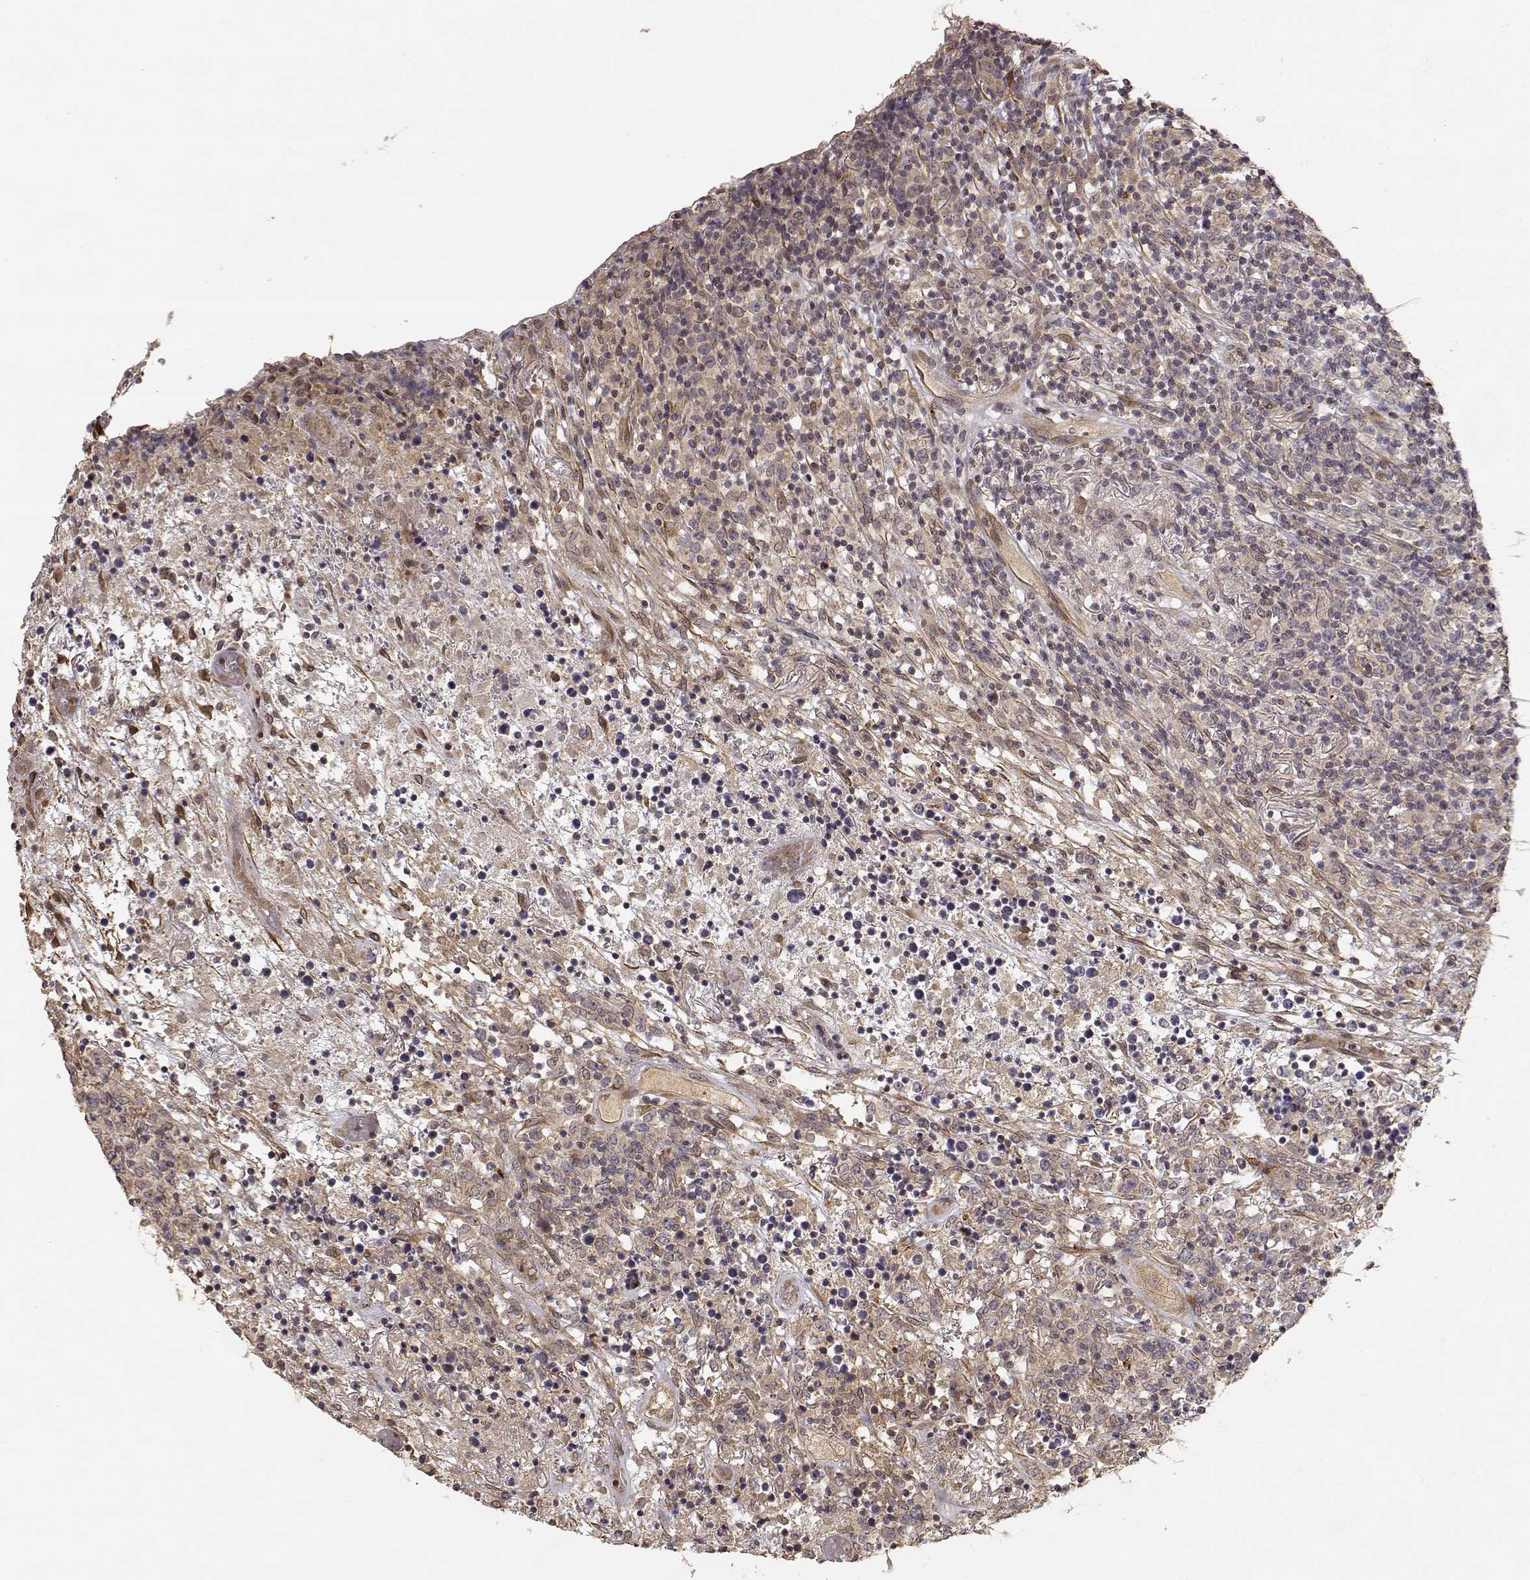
{"staining": {"intensity": "weak", "quantity": ">75%", "location": "cytoplasmic/membranous"}, "tissue": "lymphoma", "cell_type": "Tumor cells", "image_type": "cancer", "snomed": [{"axis": "morphology", "description": "Malignant lymphoma, non-Hodgkin's type, High grade"}, {"axis": "topography", "description": "Lung"}], "caption": "Lymphoma stained with DAB (3,3'-diaminobenzidine) IHC exhibits low levels of weak cytoplasmic/membranous staining in about >75% of tumor cells. (IHC, brightfield microscopy, high magnification).", "gene": "PICK1", "patient": {"sex": "male", "age": 79}}